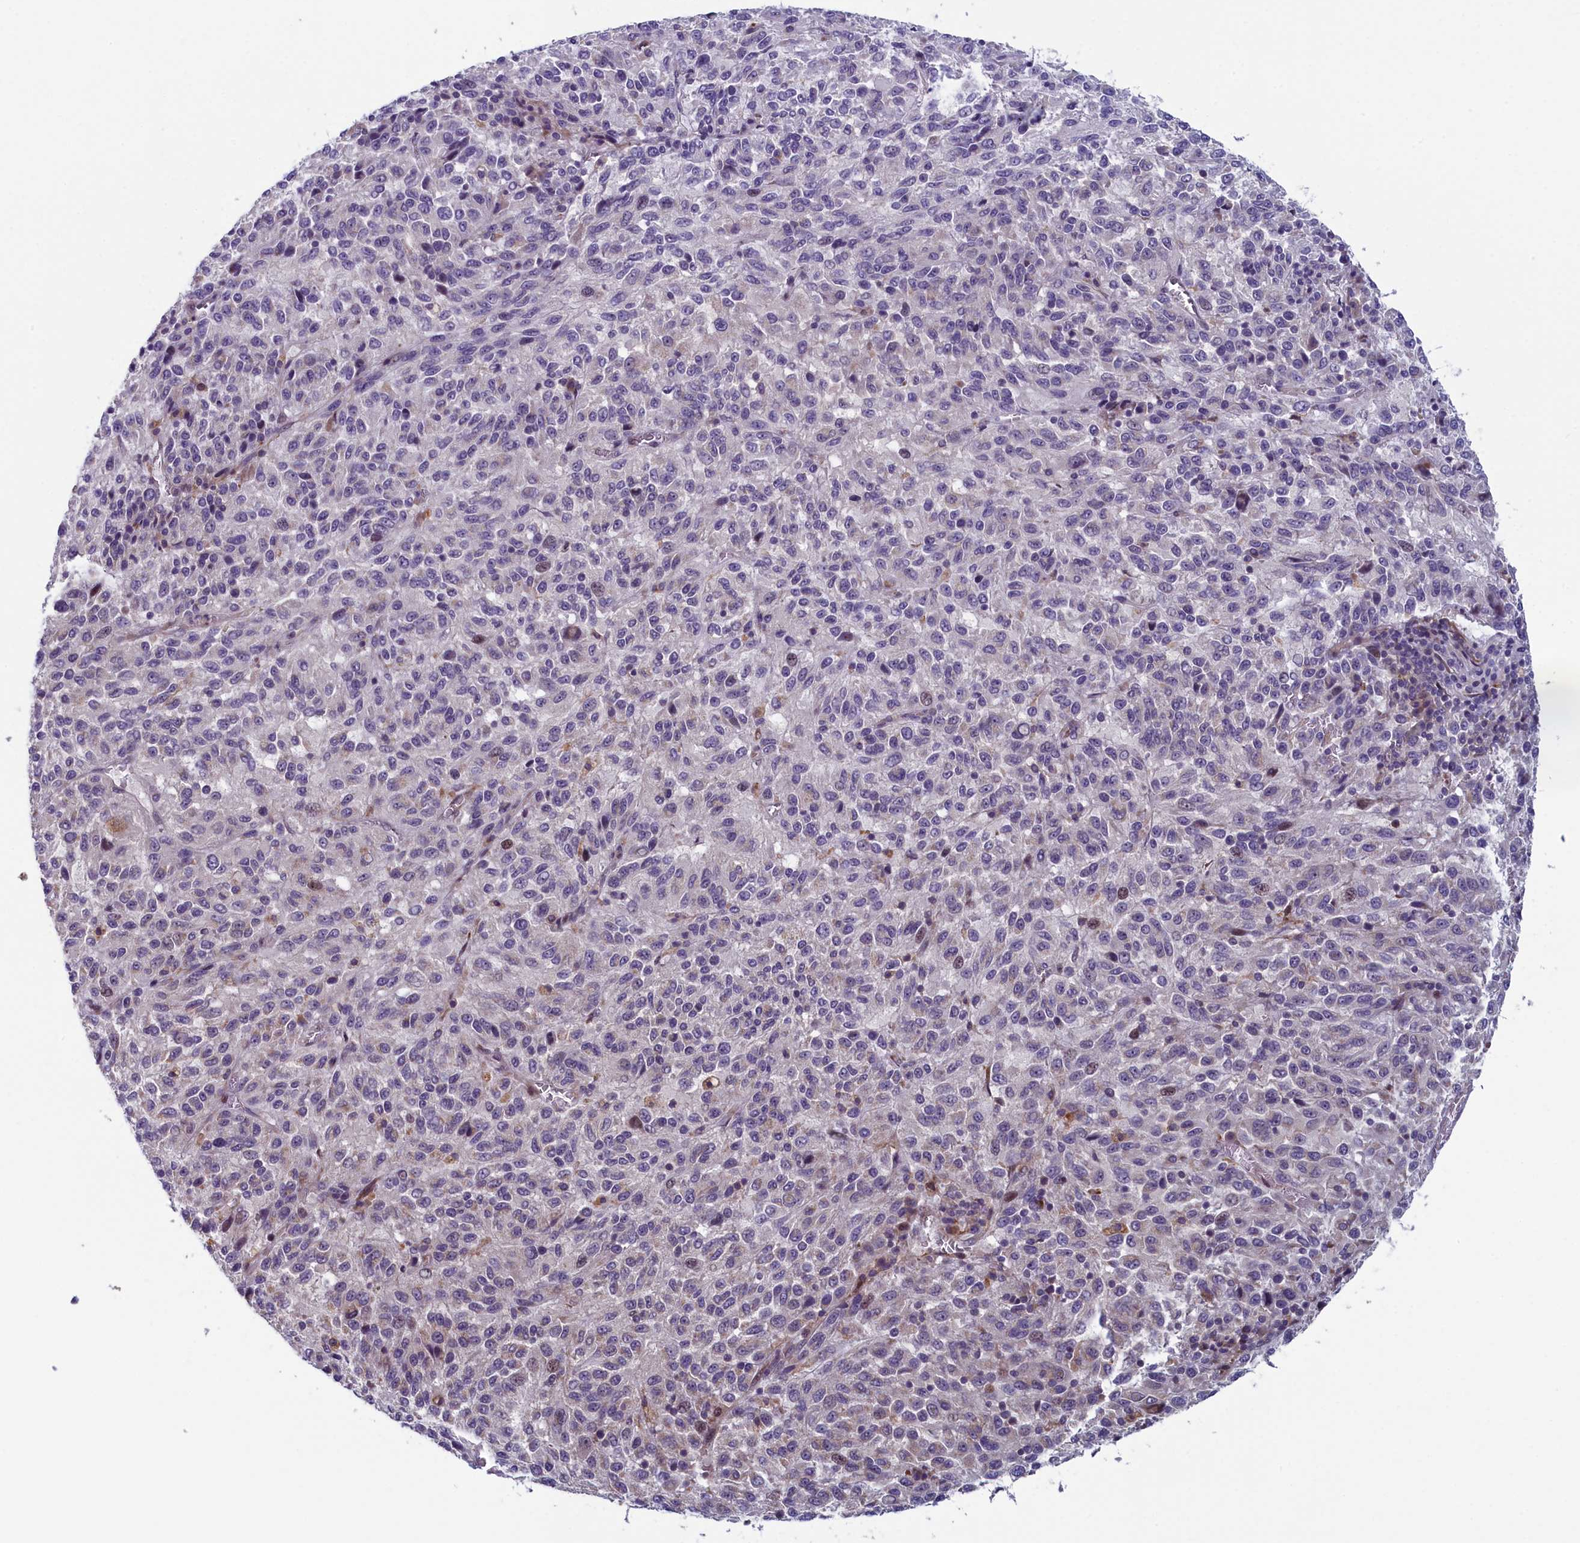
{"staining": {"intensity": "negative", "quantity": "none", "location": "none"}, "tissue": "melanoma", "cell_type": "Tumor cells", "image_type": "cancer", "snomed": [{"axis": "morphology", "description": "Malignant melanoma, Metastatic site"}, {"axis": "topography", "description": "Lung"}], "caption": "This is an immunohistochemistry histopathology image of melanoma. There is no staining in tumor cells.", "gene": "ANKRD39", "patient": {"sex": "male", "age": 64}}